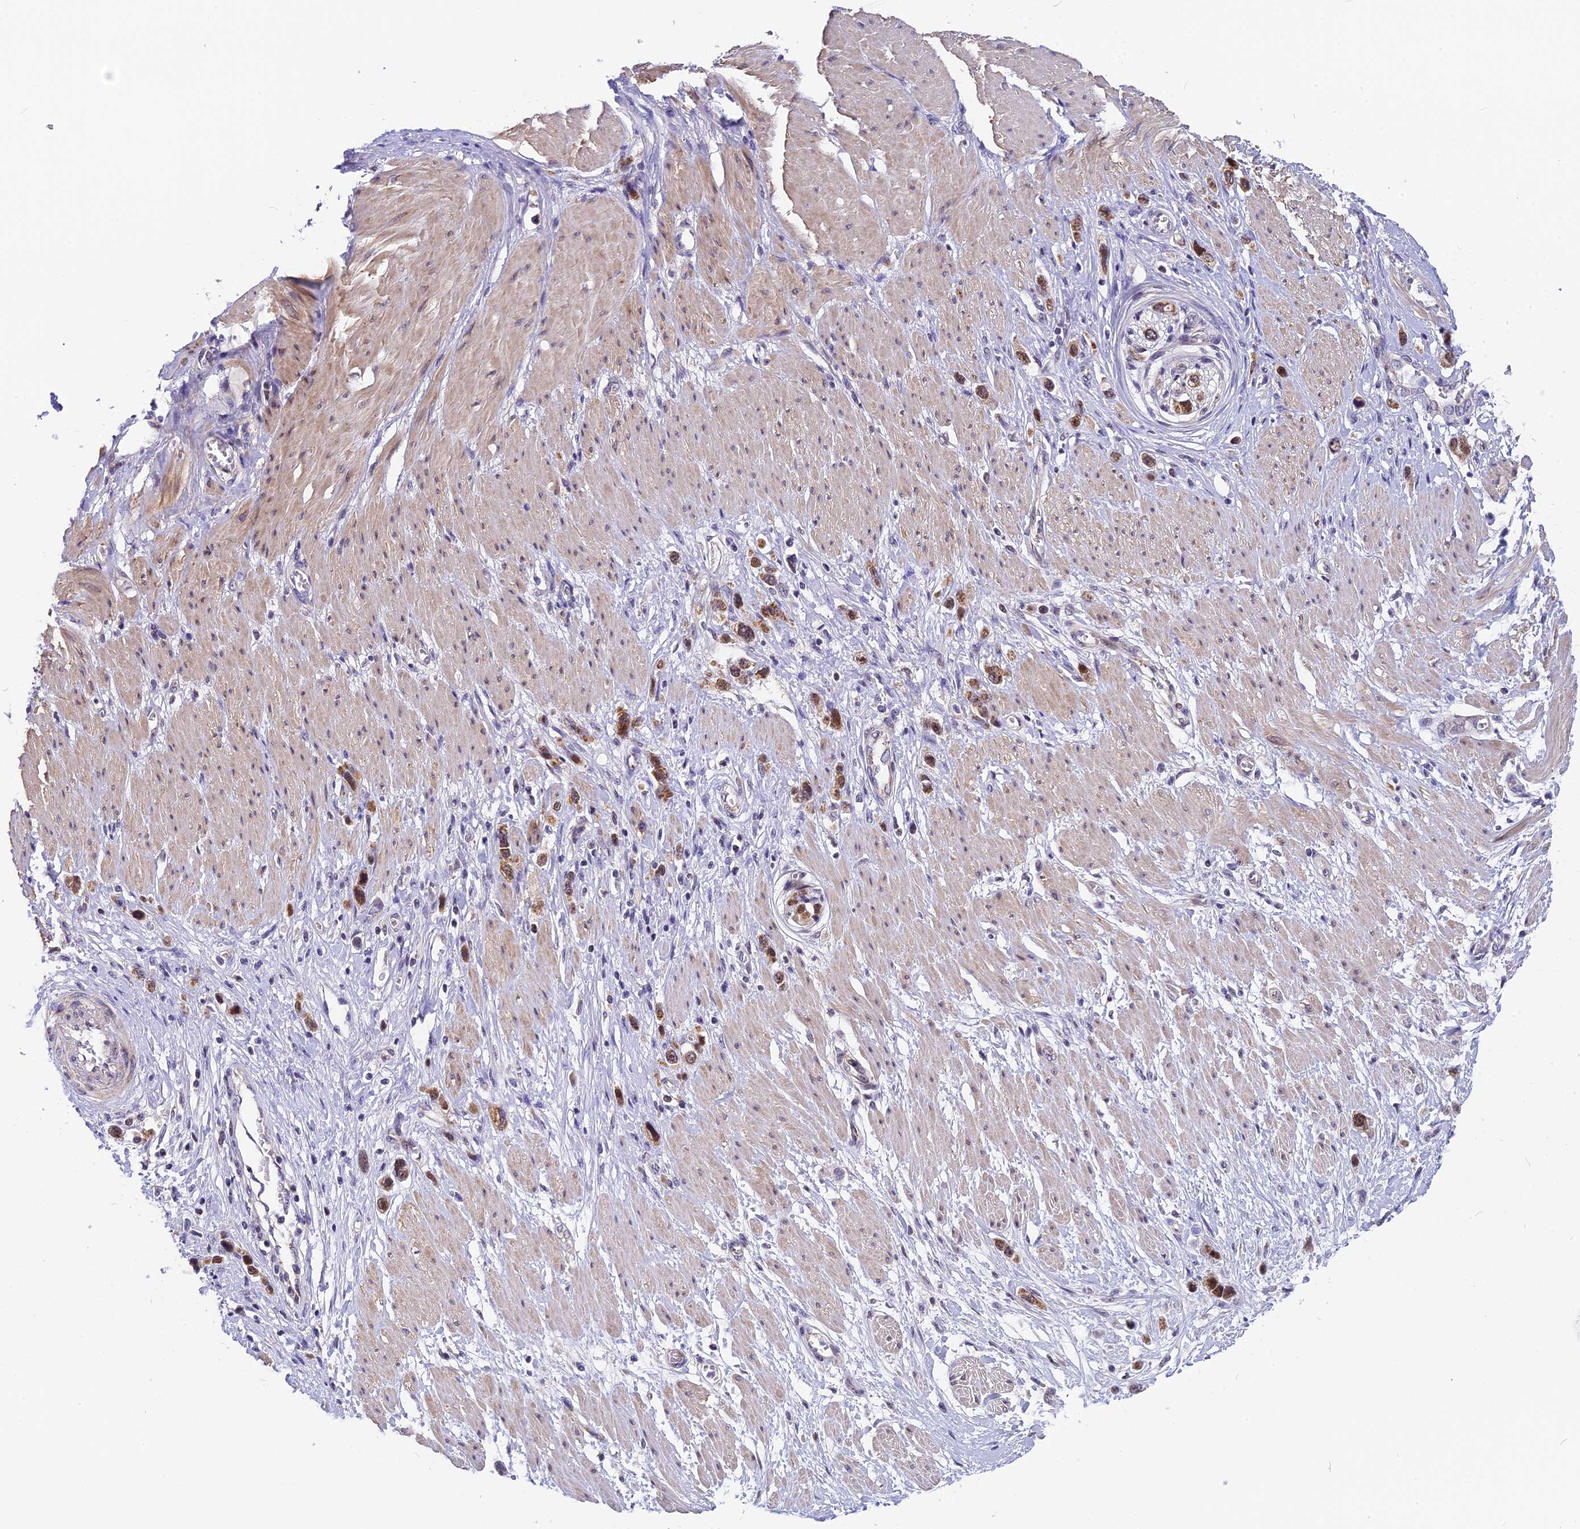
{"staining": {"intensity": "moderate", "quantity": ">75%", "location": "cytoplasmic/membranous,nuclear"}, "tissue": "stomach cancer", "cell_type": "Tumor cells", "image_type": "cancer", "snomed": [{"axis": "morphology", "description": "Normal tissue, NOS"}, {"axis": "morphology", "description": "Adenocarcinoma, NOS"}, {"axis": "topography", "description": "Stomach, upper"}, {"axis": "topography", "description": "Stomach"}], "caption": "Protein analysis of adenocarcinoma (stomach) tissue exhibits moderate cytoplasmic/membranous and nuclear expression in about >75% of tumor cells.", "gene": "CMC1", "patient": {"sex": "female", "age": 65}}